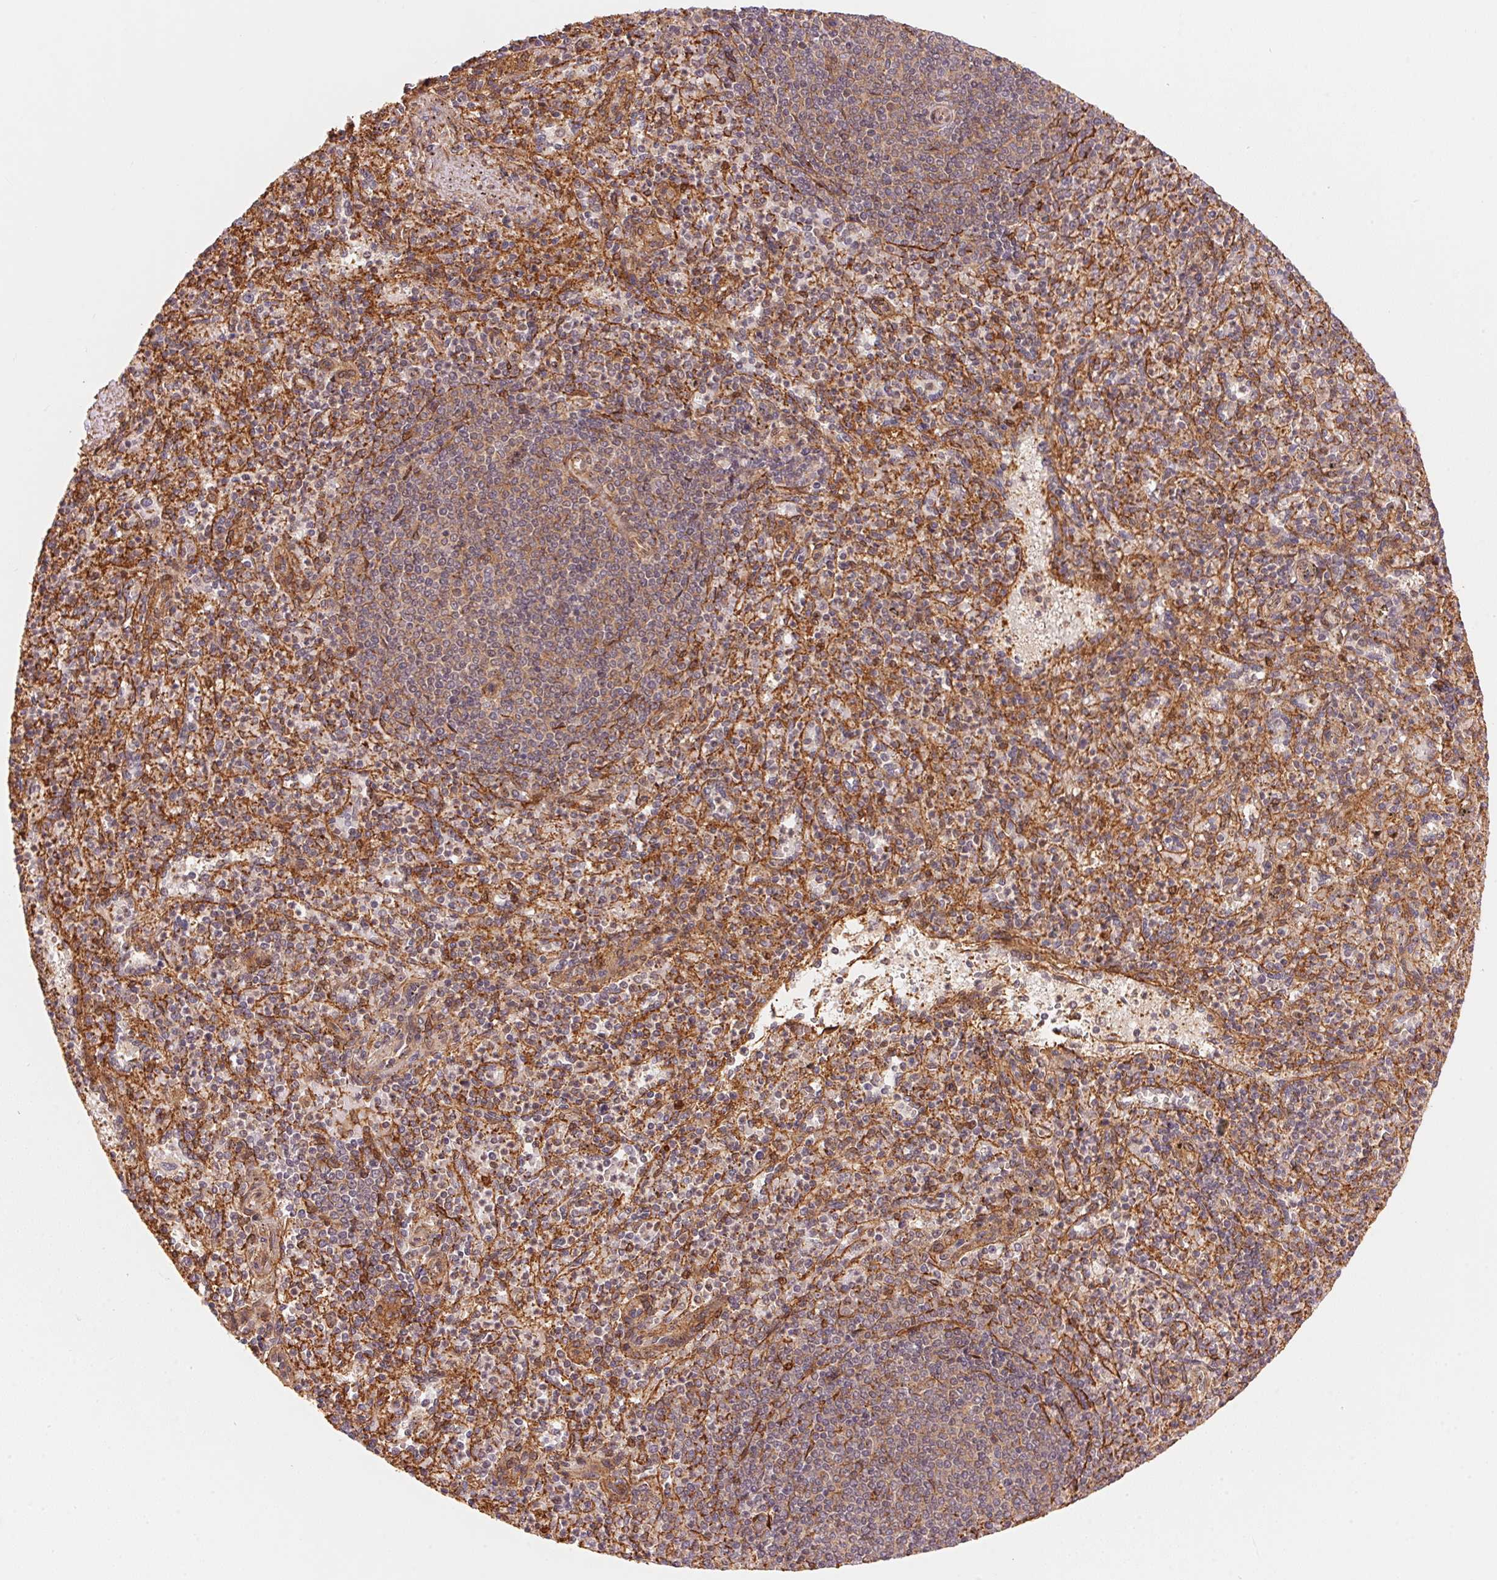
{"staining": {"intensity": "strong", "quantity": "25%-75%", "location": "cytoplasmic/membranous,nuclear"}, "tissue": "spleen", "cell_type": "Cells in red pulp", "image_type": "normal", "snomed": [{"axis": "morphology", "description": "Normal tissue, NOS"}, {"axis": "topography", "description": "Spleen"}], "caption": "The image shows staining of benign spleen, revealing strong cytoplasmic/membranous,nuclear protein expression (brown color) within cells in red pulp.", "gene": "TNIP2", "patient": {"sex": "female", "age": 74}}